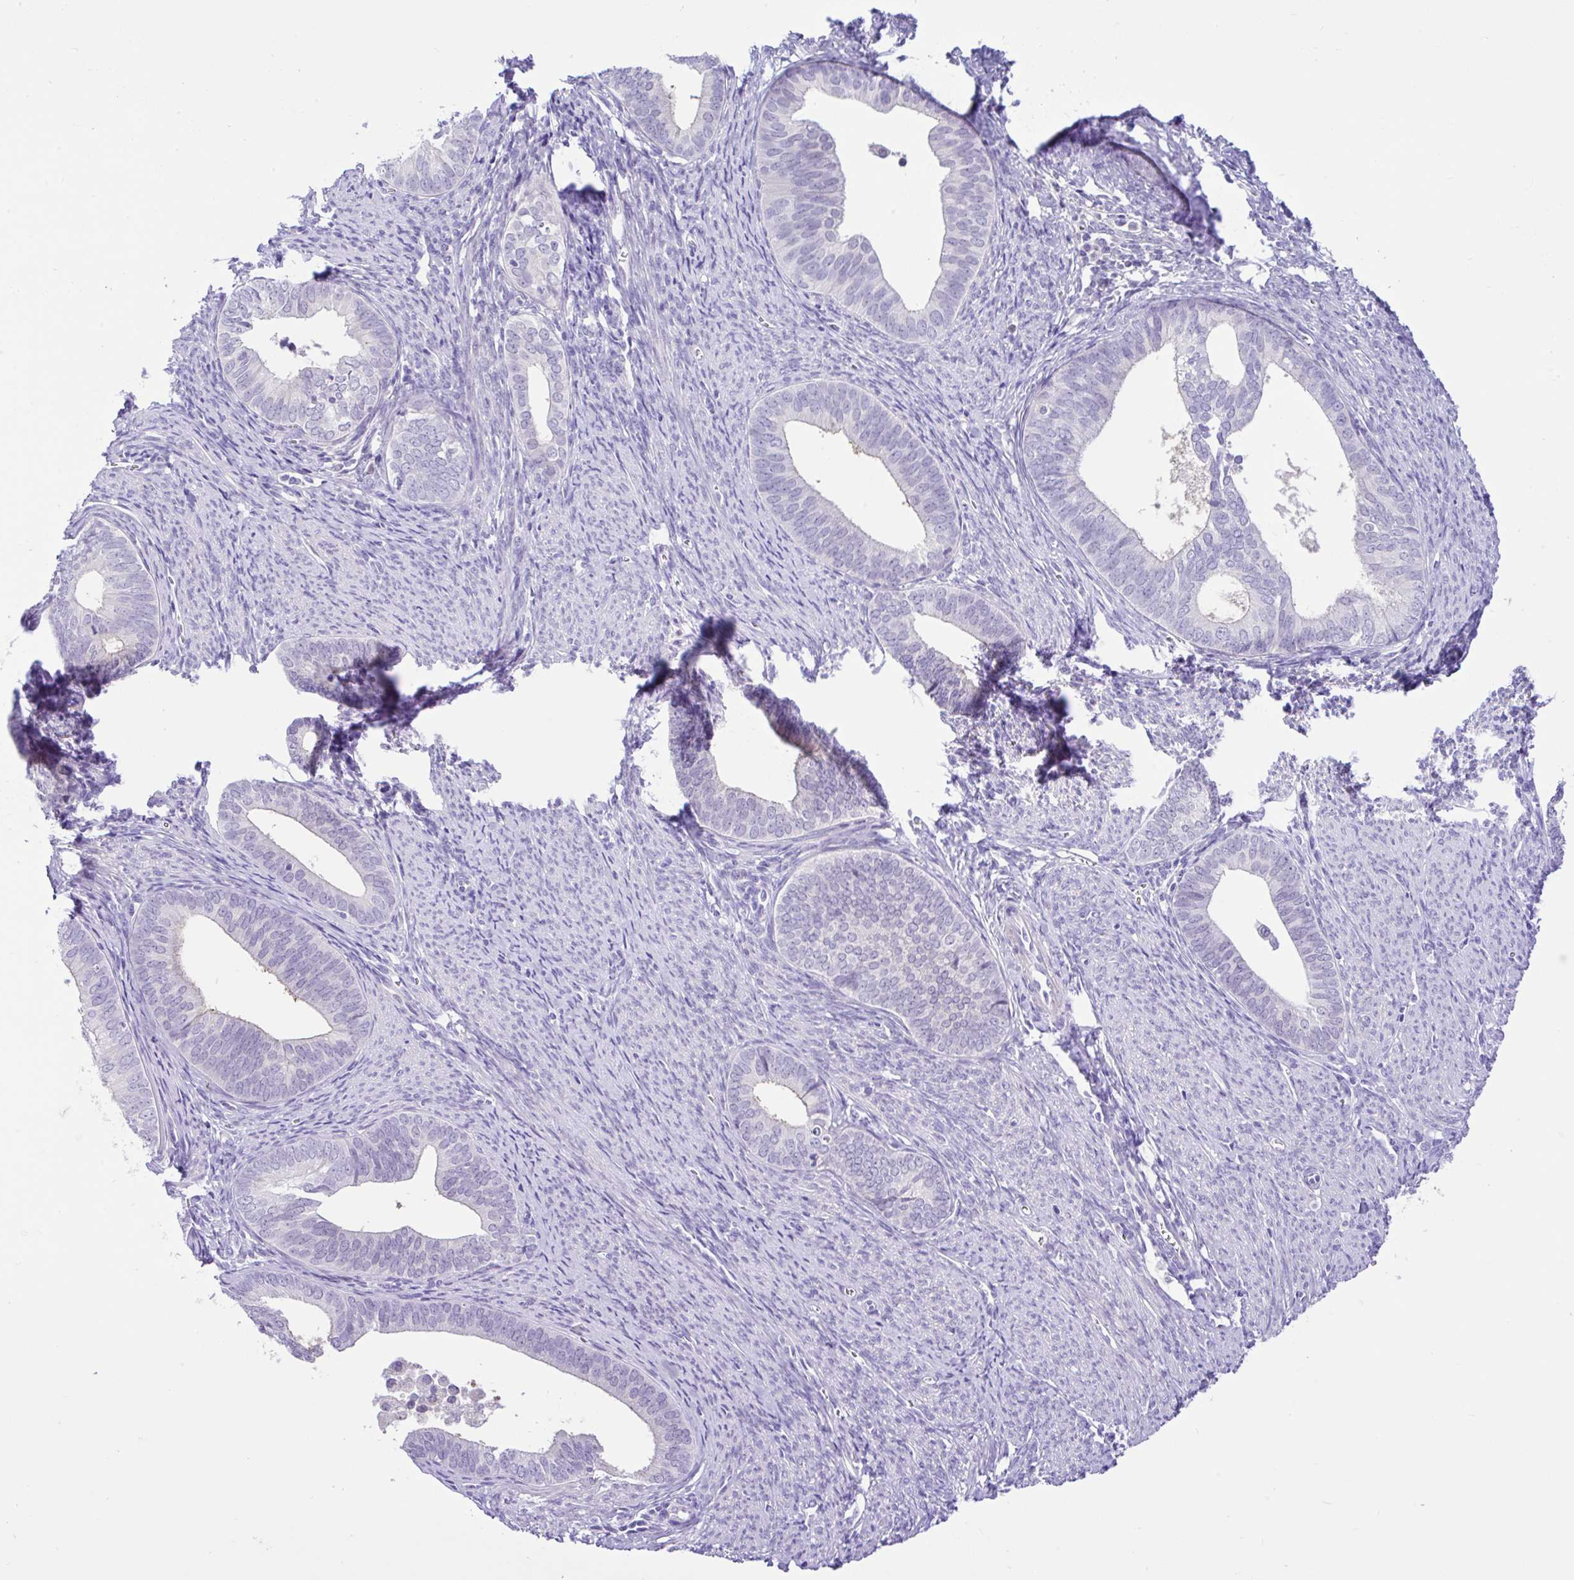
{"staining": {"intensity": "negative", "quantity": "none", "location": "none"}, "tissue": "endometrial cancer", "cell_type": "Tumor cells", "image_type": "cancer", "snomed": [{"axis": "morphology", "description": "Adenocarcinoma, NOS"}, {"axis": "topography", "description": "Endometrium"}], "caption": "This is an immunohistochemistry (IHC) histopathology image of human adenocarcinoma (endometrial). There is no staining in tumor cells.", "gene": "ANO4", "patient": {"sex": "female", "age": 75}}